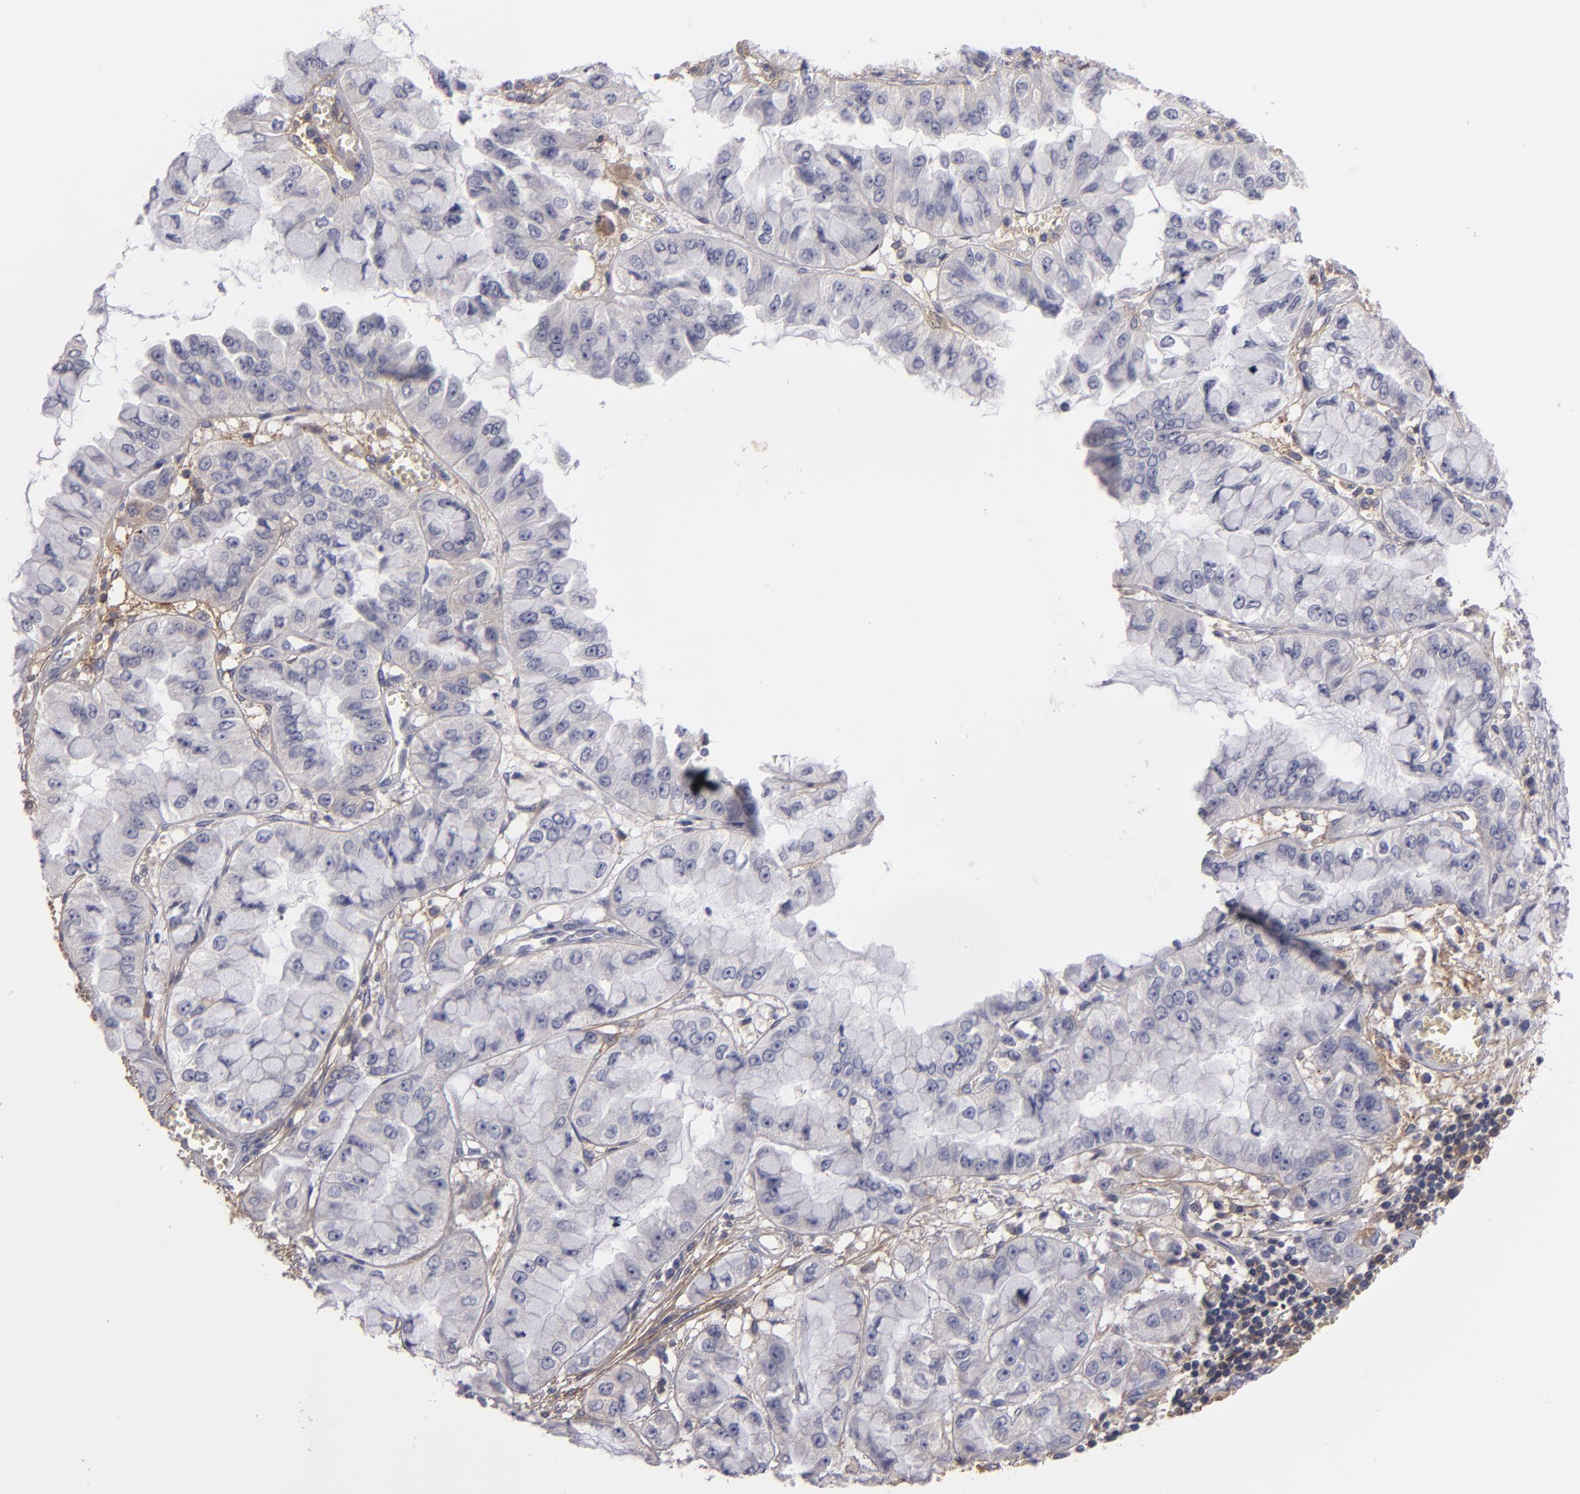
{"staining": {"intensity": "negative", "quantity": "none", "location": "none"}, "tissue": "liver cancer", "cell_type": "Tumor cells", "image_type": "cancer", "snomed": [{"axis": "morphology", "description": "Cholangiocarcinoma"}, {"axis": "topography", "description": "Liver"}], "caption": "High magnification brightfield microscopy of liver cancer stained with DAB (brown) and counterstained with hematoxylin (blue): tumor cells show no significant staining.", "gene": "FBLN1", "patient": {"sex": "female", "age": 79}}